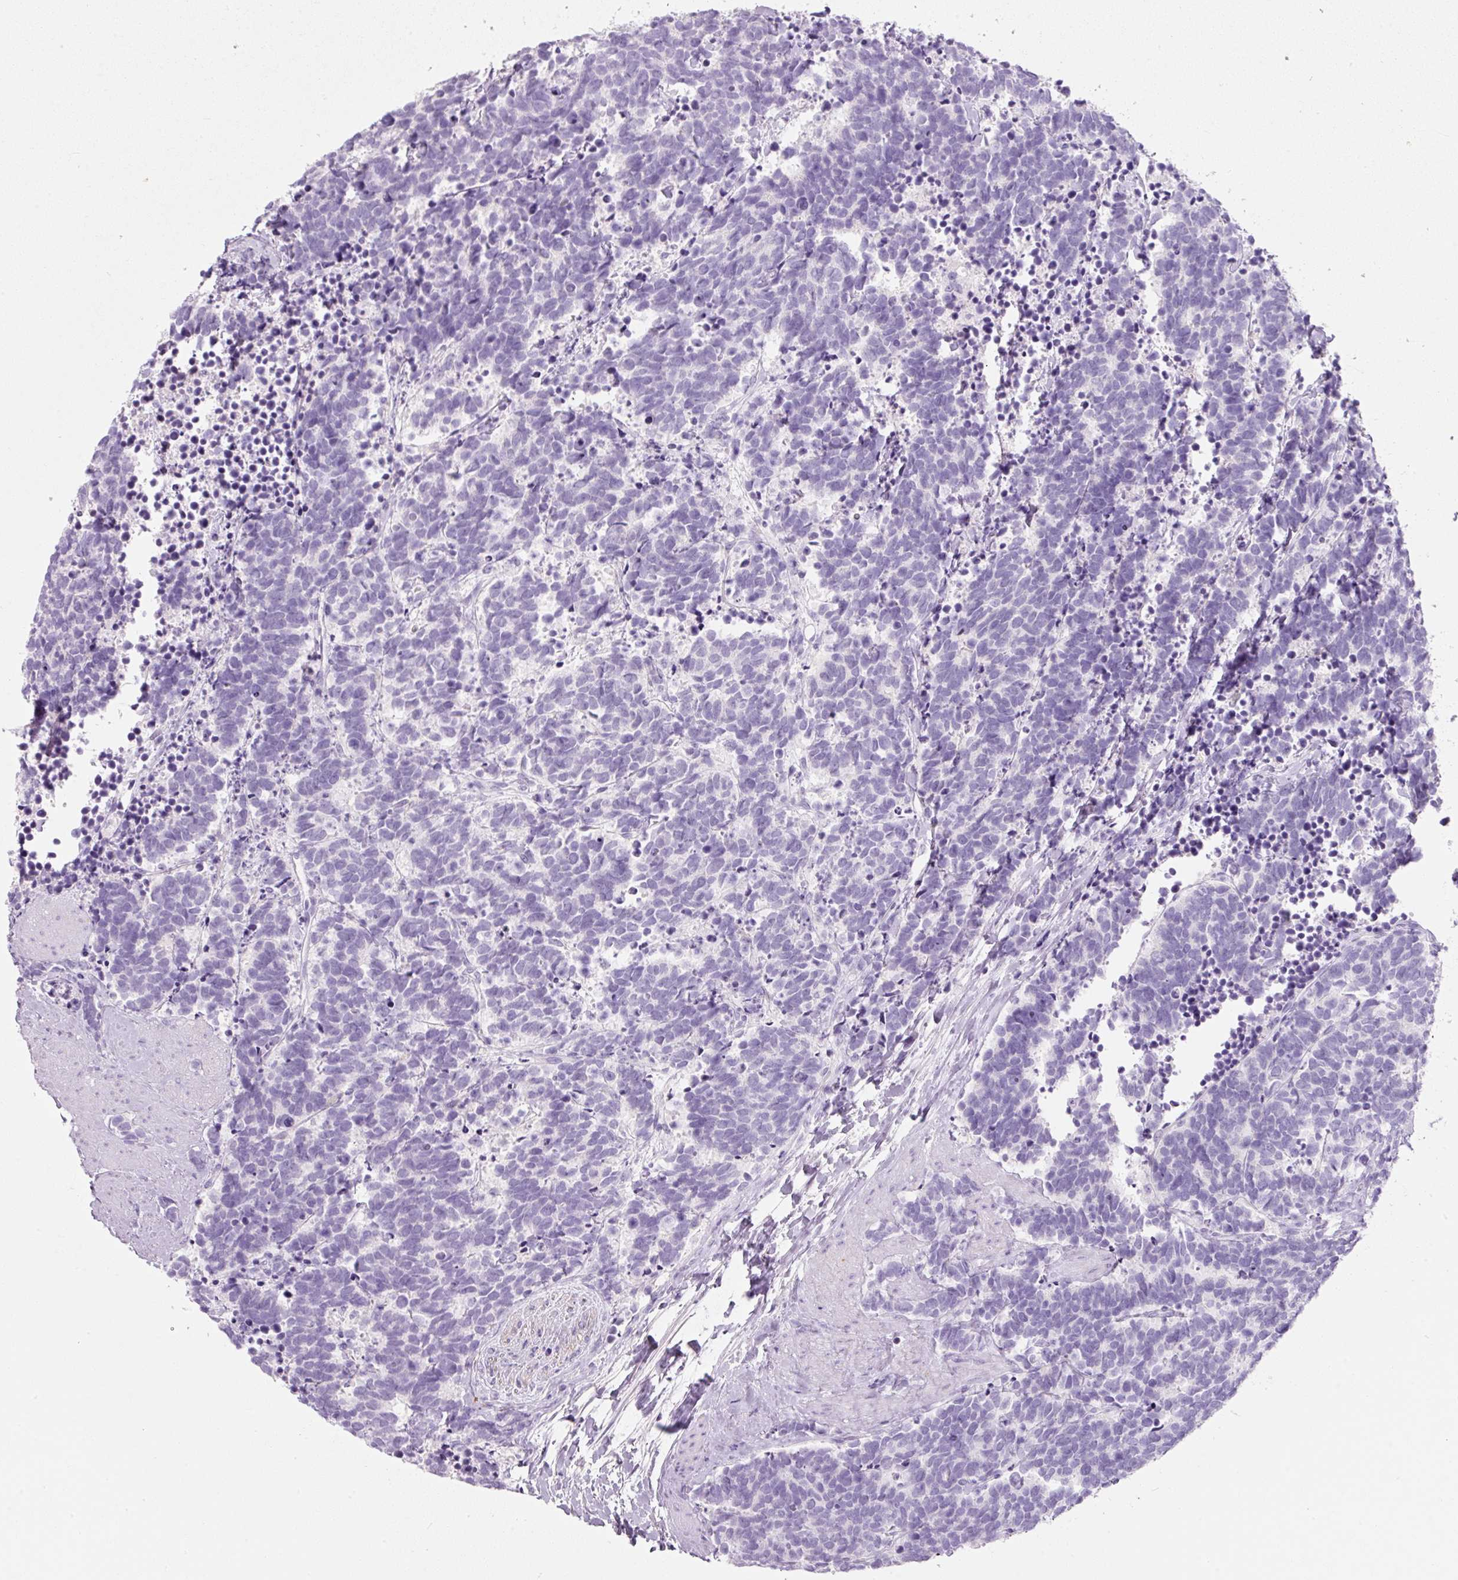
{"staining": {"intensity": "negative", "quantity": "none", "location": "none"}, "tissue": "carcinoid", "cell_type": "Tumor cells", "image_type": "cancer", "snomed": [{"axis": "morphology", "description": "Carcinoma, NOS"}, {"axis": "morphology", "description": "Carcinoid, malignant, NOS"}, {"axis": "topography", "description": "Prostate"}], "caption": "A micrograph of human carcinoid is negative for staining in tumor cells. Nuclei are stained in blue.", "gene": "DNM1", "patient": {"sex": "male", "age": 57}}